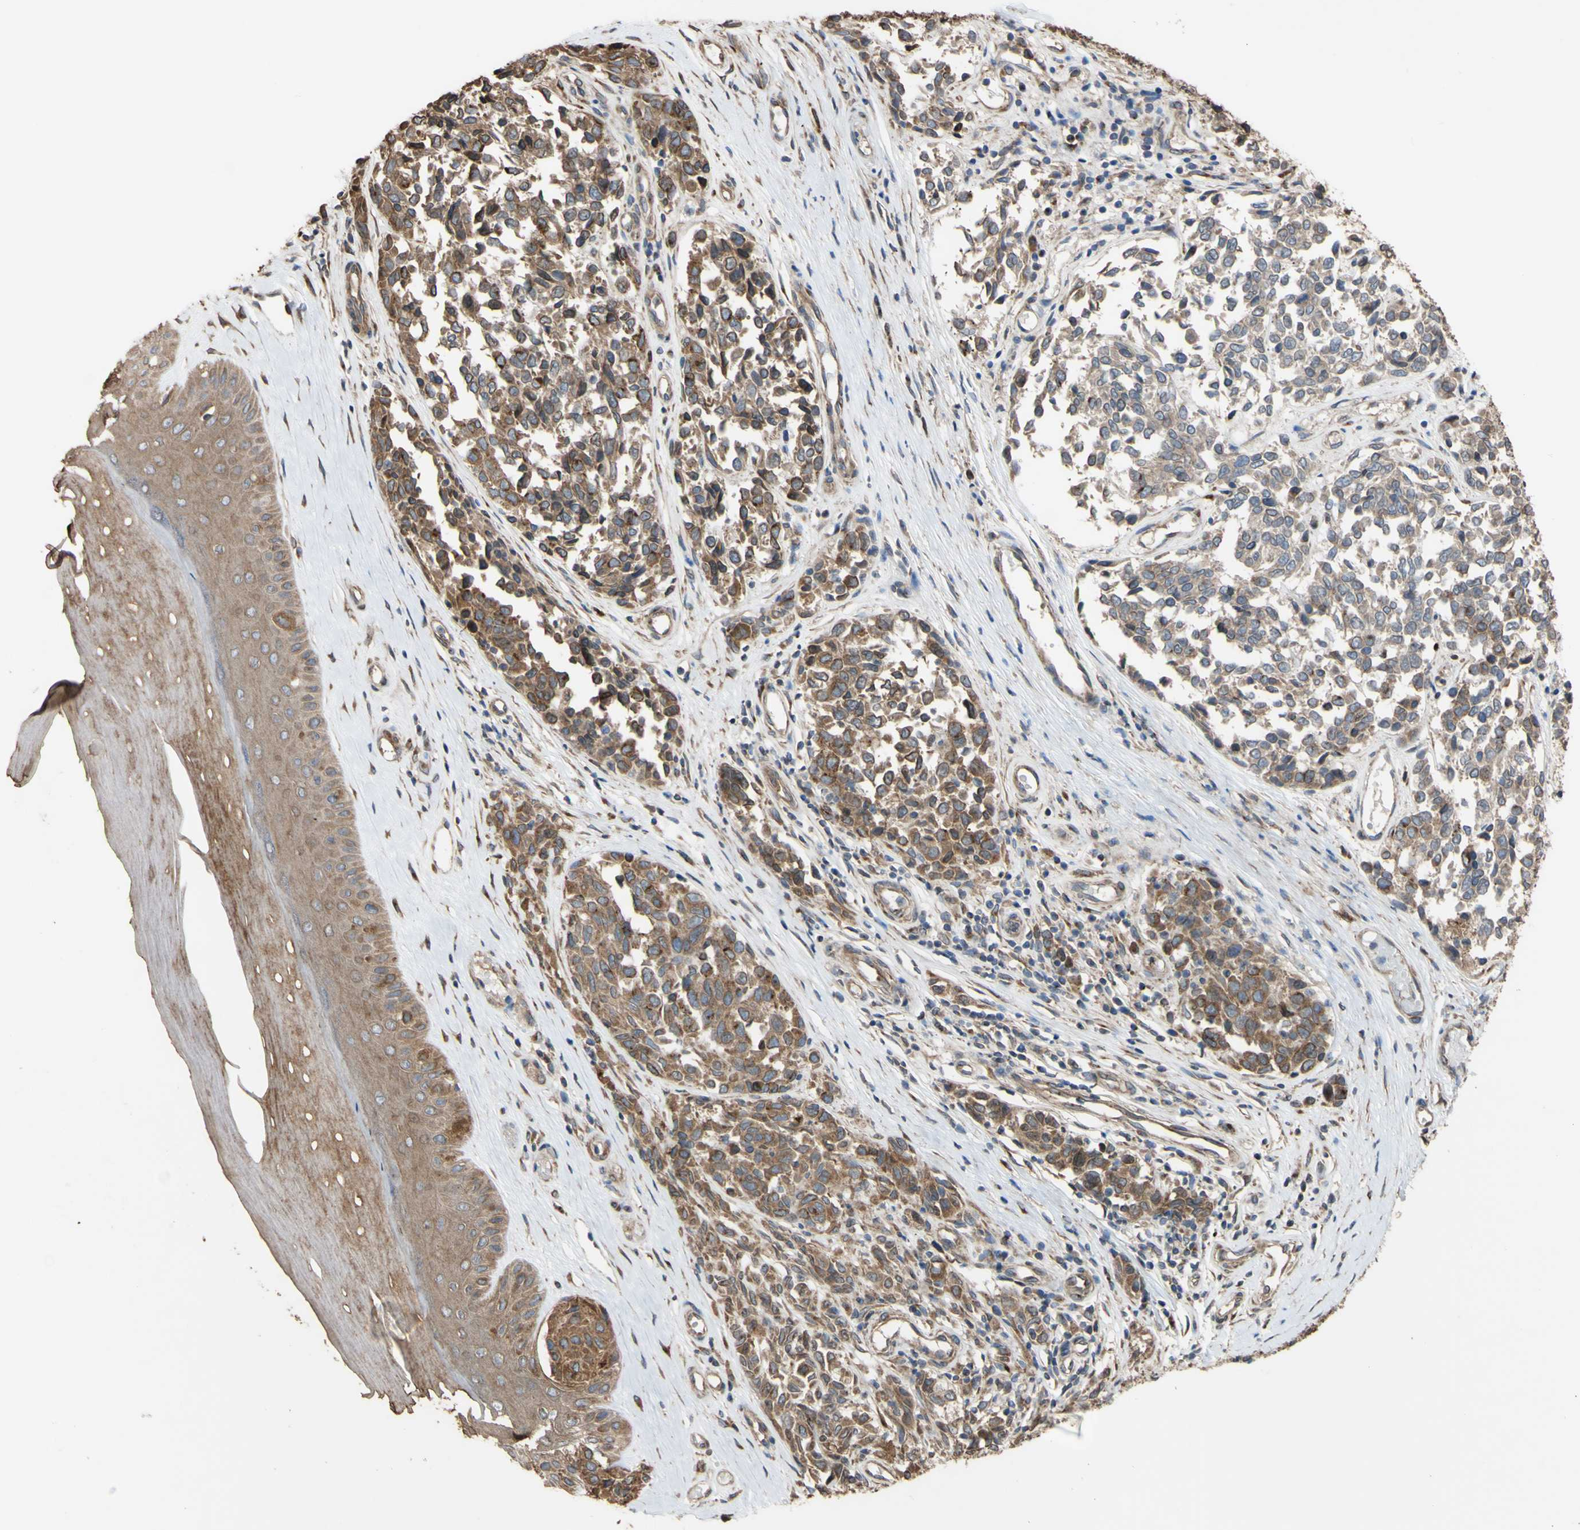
{"staining": {"intensity": "moderate", "quantity": ">75%", "location": "cytoplasmic/membranous"}, "tissue": "melanoma", "cell_type": "Tumor cells", "image_type": "cancer", "snomed": [{"axis": "morphology", "description": "Malignant melanoma, NOS"}, {"axis": "topography", "description": "Skin"}], "caption": "Protein expression analysis of human melanoma reveals moderate cytoplasmic/membranous staining in approximately >75% of tumor cells.", "gene": "NECTIN3", "patient": {"sex": "female", "age": 64}}